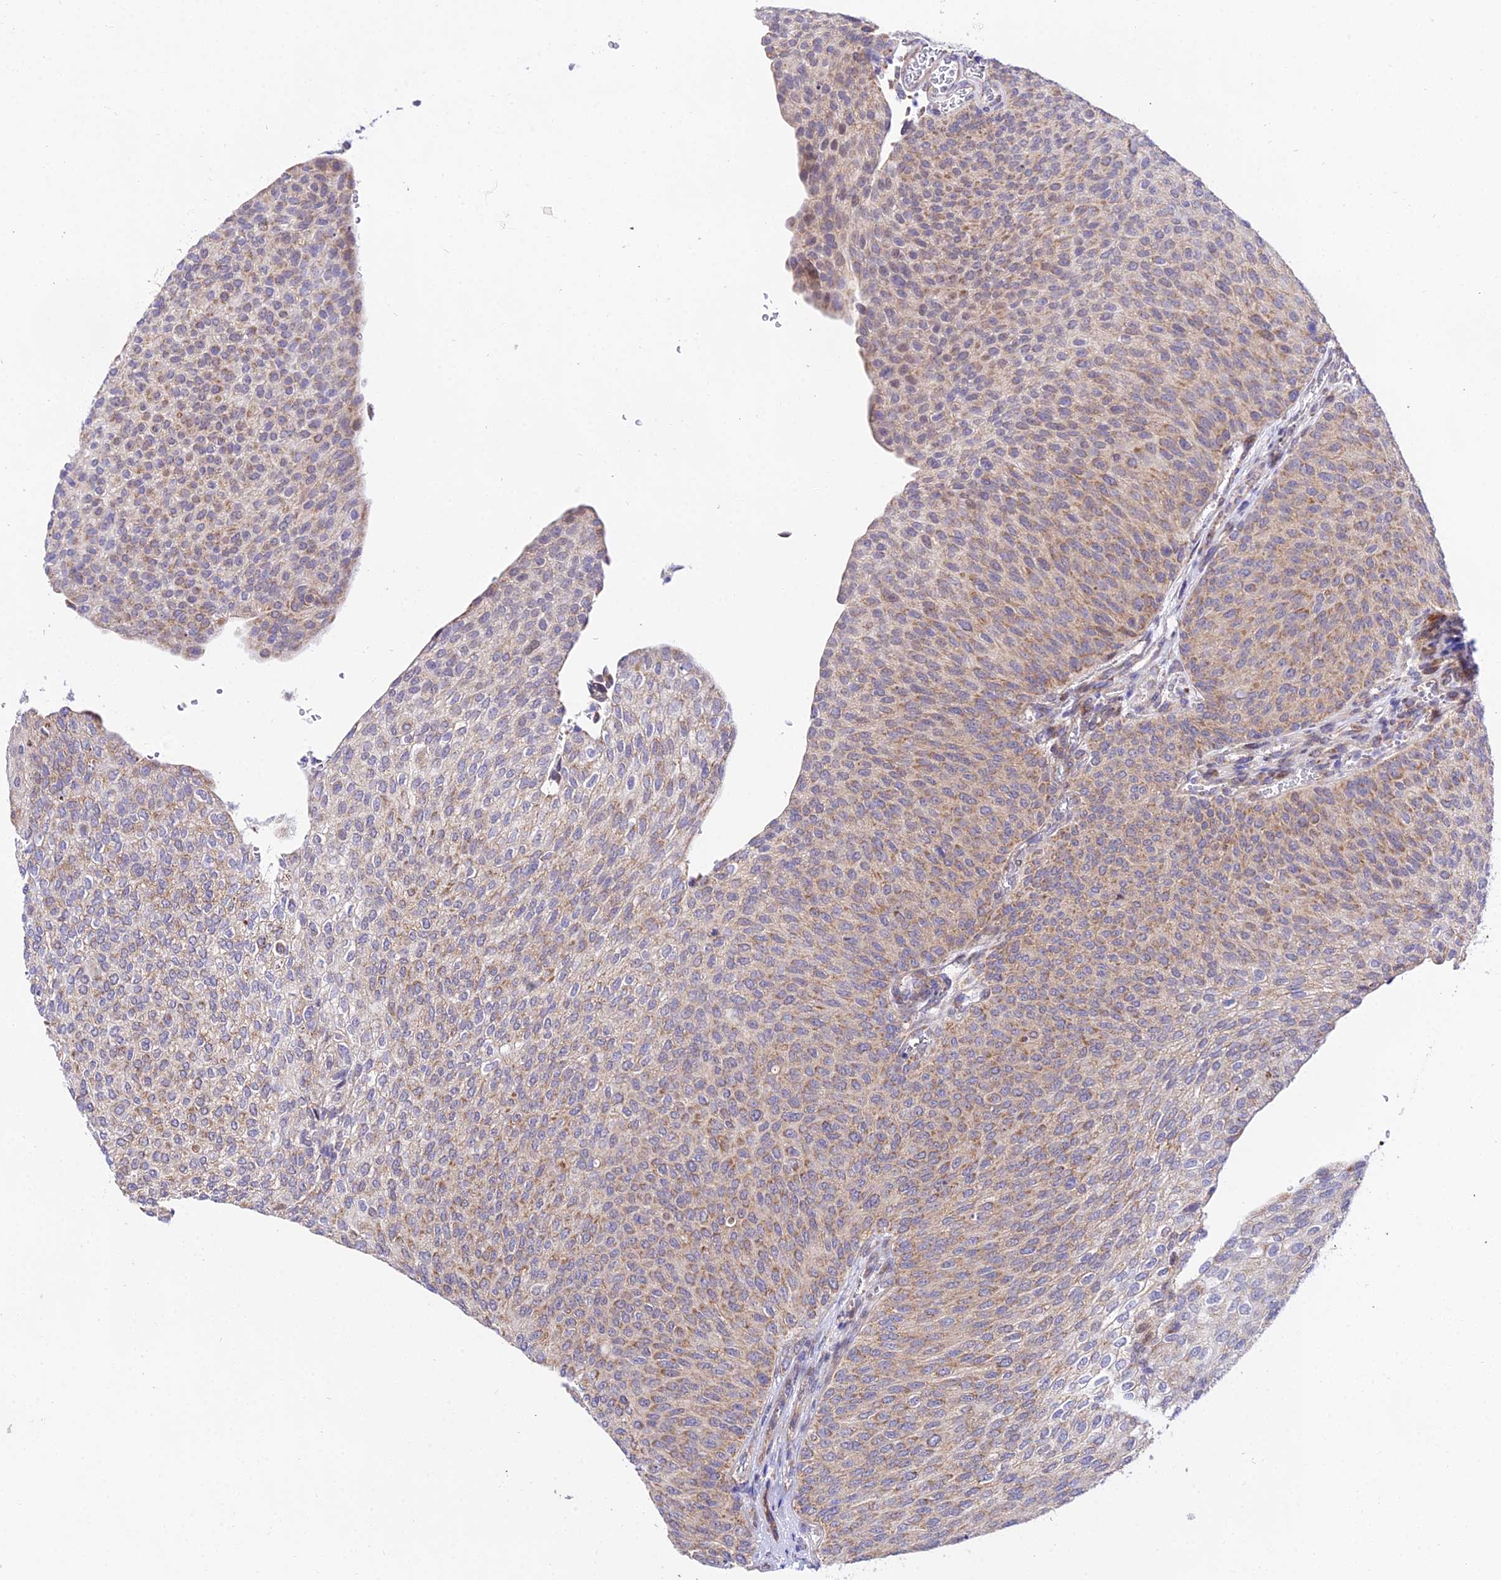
{"staining": {"intensity": "moderate", "quantity": ">75%", "location": "cytoplasmic/membranous"}, "tissue": "urothelial cancer", "cell_type": "Tumor cells", "image_type": "cancer", "snomed": [{"axis": "morphology", "description": "Urothelial carcinoma, High grade"}, {"axis": "topography", "description": "Urinary bladder"}], "caption": "About >75% of tumor cells in human high-grade urothelial carcinoma reveal moderate cytoplasmic/membranous protein positivity as visualized by brown immunohistochemical staining.", "gene": "ATP5PB", "patient": {"sex": "female", "age": 79}}